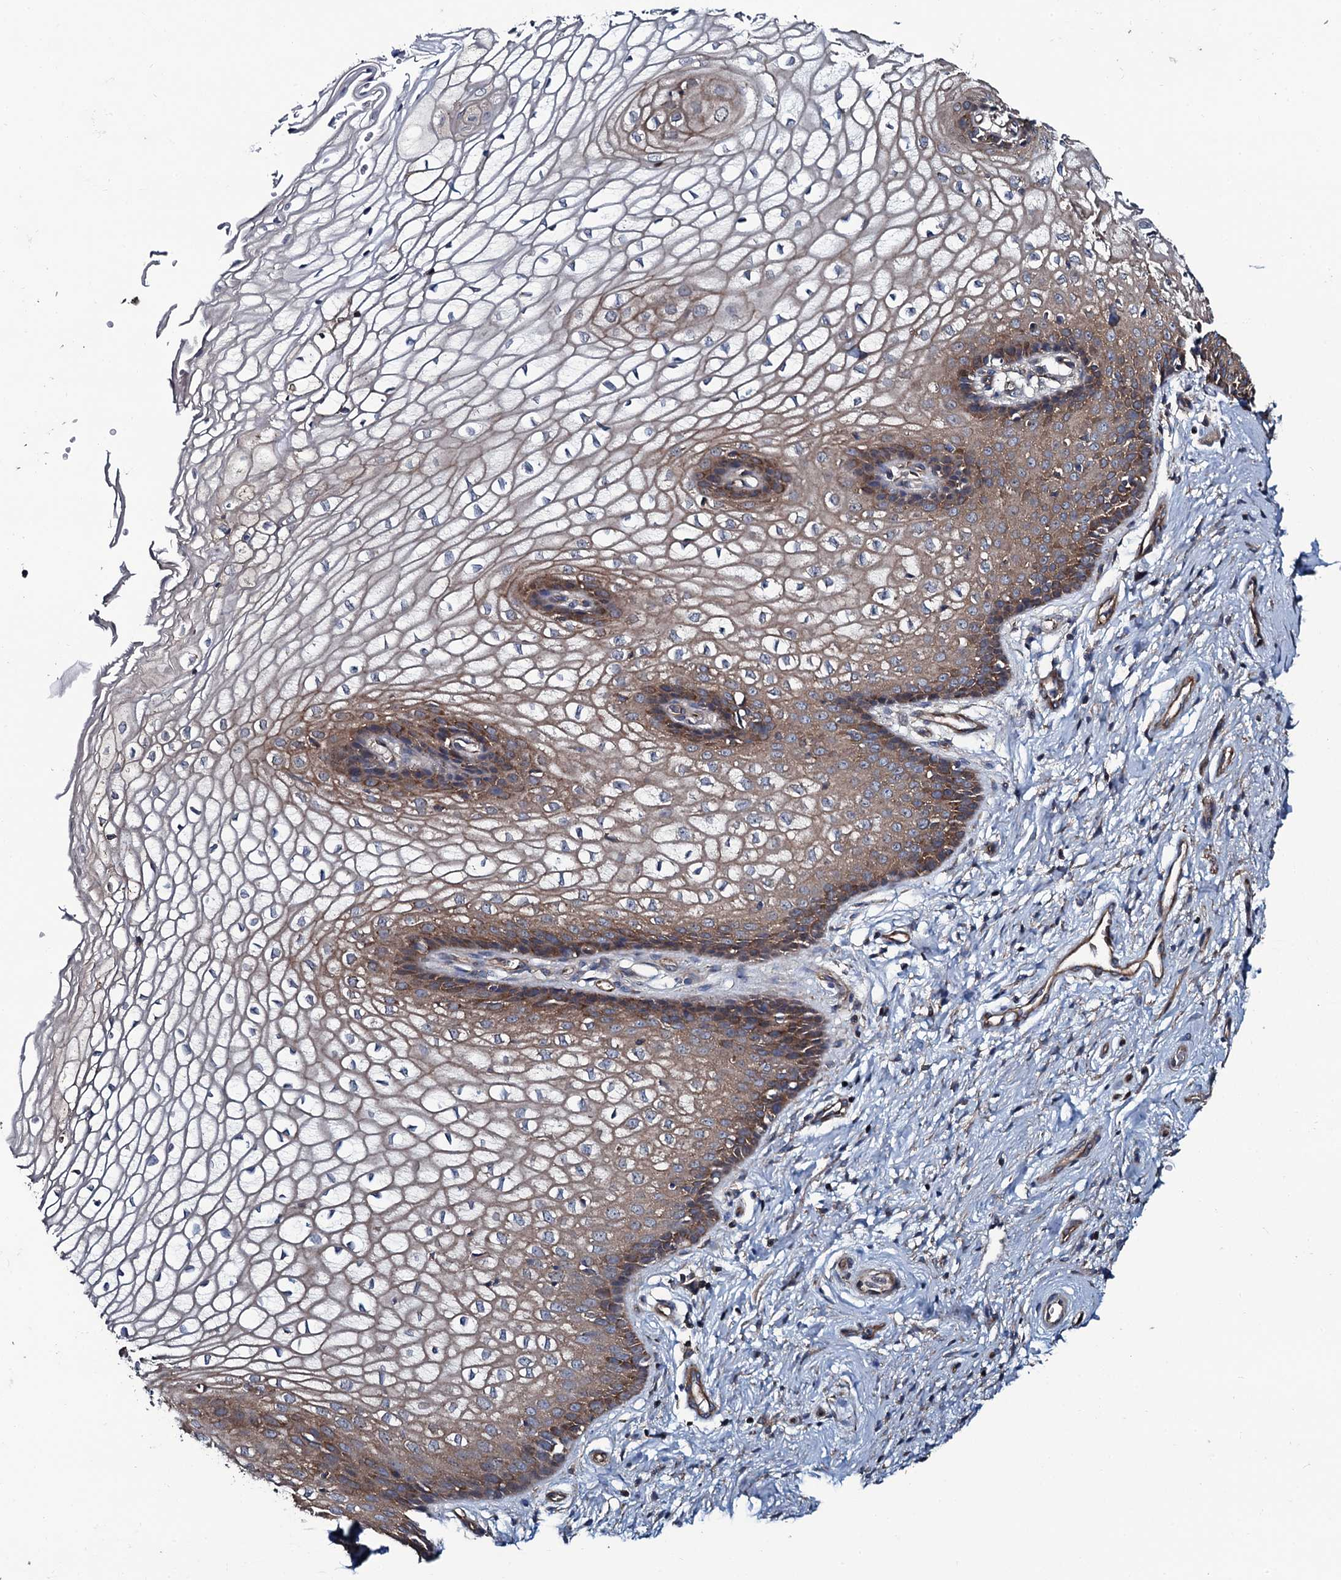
{"staining": {"intensity": "moderate", "quantity": "25%-75%", "location": "cytoplasmic/membranous"}, "tissue": "vagina", "cell_type": "Squamous epithelial cells", "image_type": "normal", "snomed": [{"axis": "morphology", "description": "Normal tissue, NOS"}, {"axis": "topography", "description": "Vagina"}], "caption": "This image shows normal vagina stained with IHC to label a protein in brown. The cytoplasmic/membranous of squamous epithelial cells show moderate positivity for the protein. Nuclei are counter-stained blue.", "gene": "USPL1", "patient": {"sex": "female", "age": 34}}